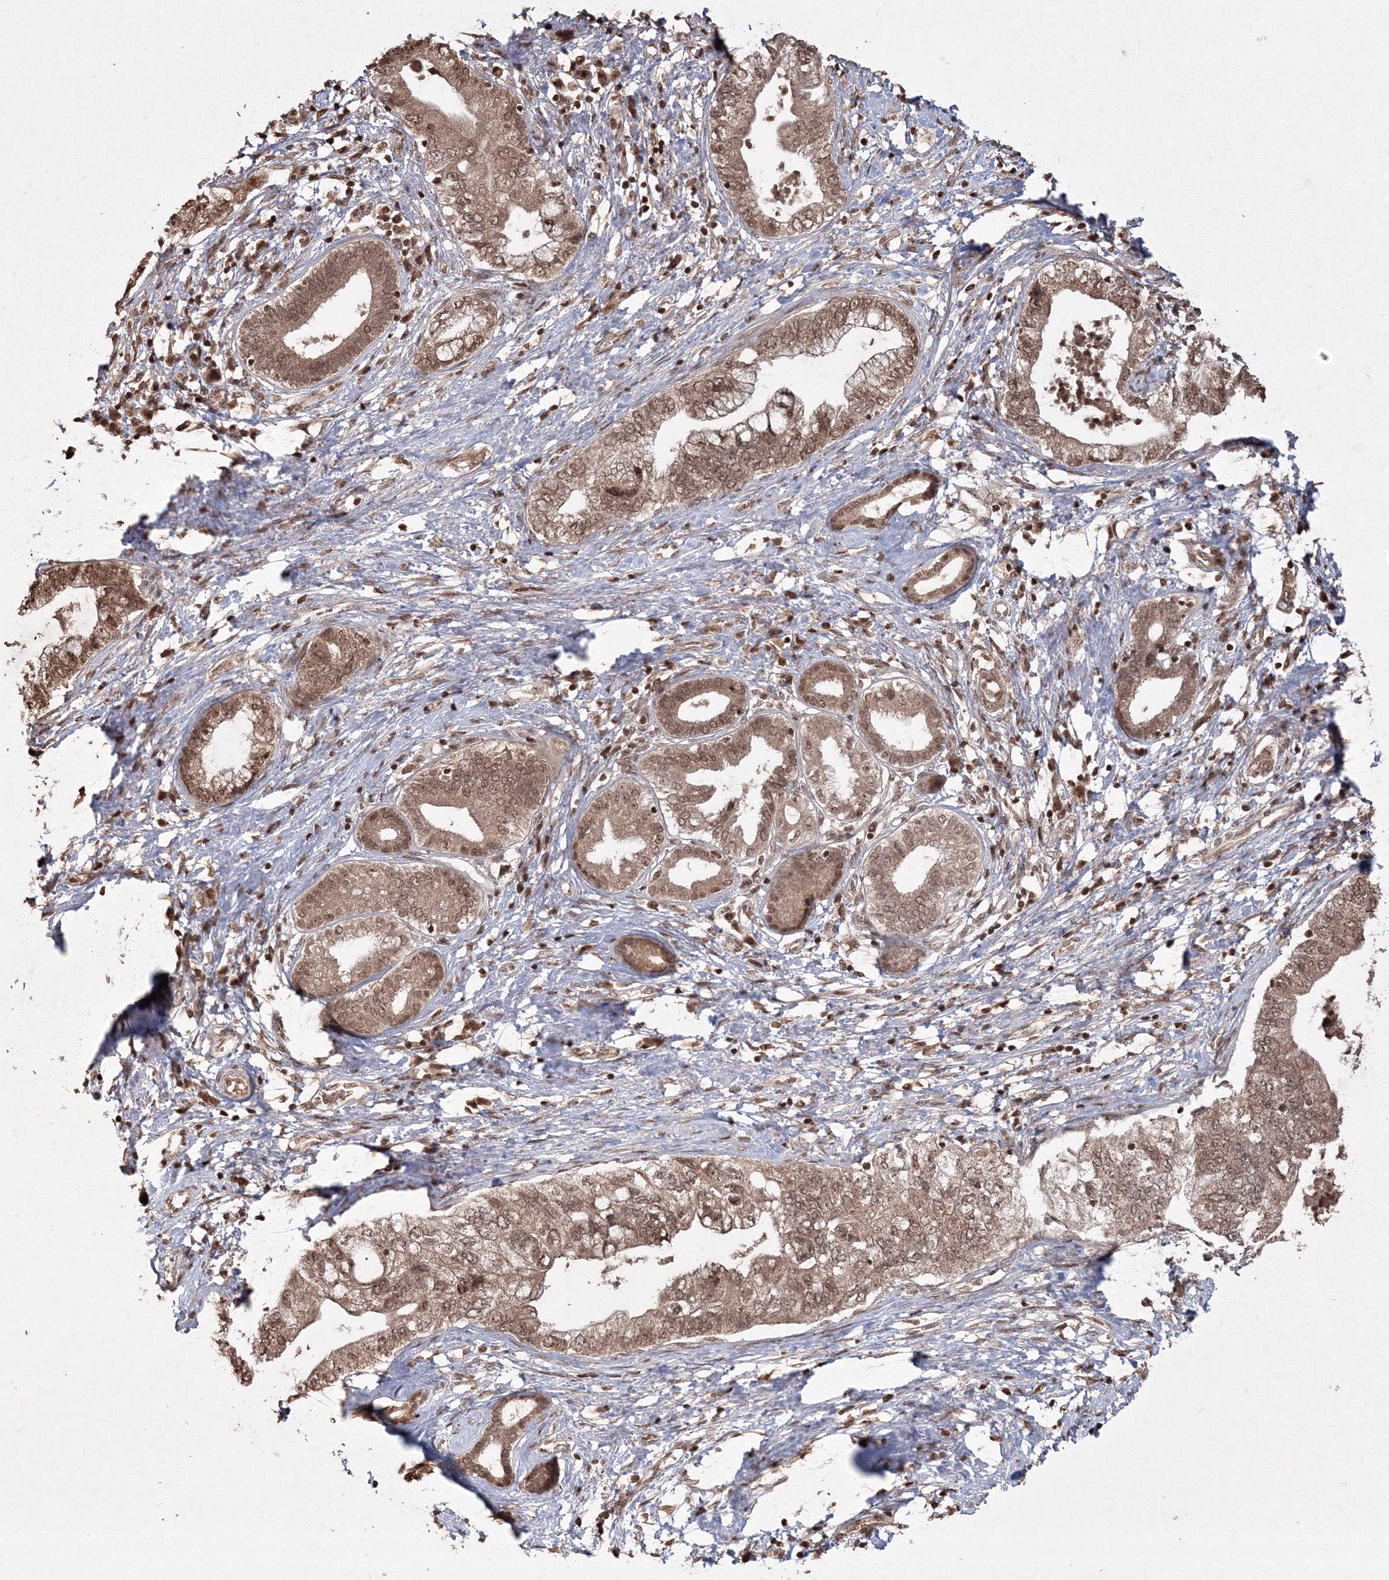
{"staining": {"intensity": "moderate", "quantity": ">75%", "location": "cytoplasmic/membranous,nuclear"}, "tissue": "pancreatic cancer", "cell_type": "Tumor cells", "image_type": "cancer", "snomed": [{"axis": "morphology", "description": "Adenocarcinoma, NOS"}, {"axis": "topography", "description": "Pancreas"}], "caption": "High-power microscopy captured an immunohistochemistry image of adenocarcinoma (pancreatic), revealing moderate cytoplasmic/membranous and nuclear staining in approximately >75% of tumor cells. Using DAB (brown) and hematoxylin (blue) stains, captured at high magnification using brightfield microscopy.", "gene": "PEX13", "patient": {"sex": "female", "age": 73}}